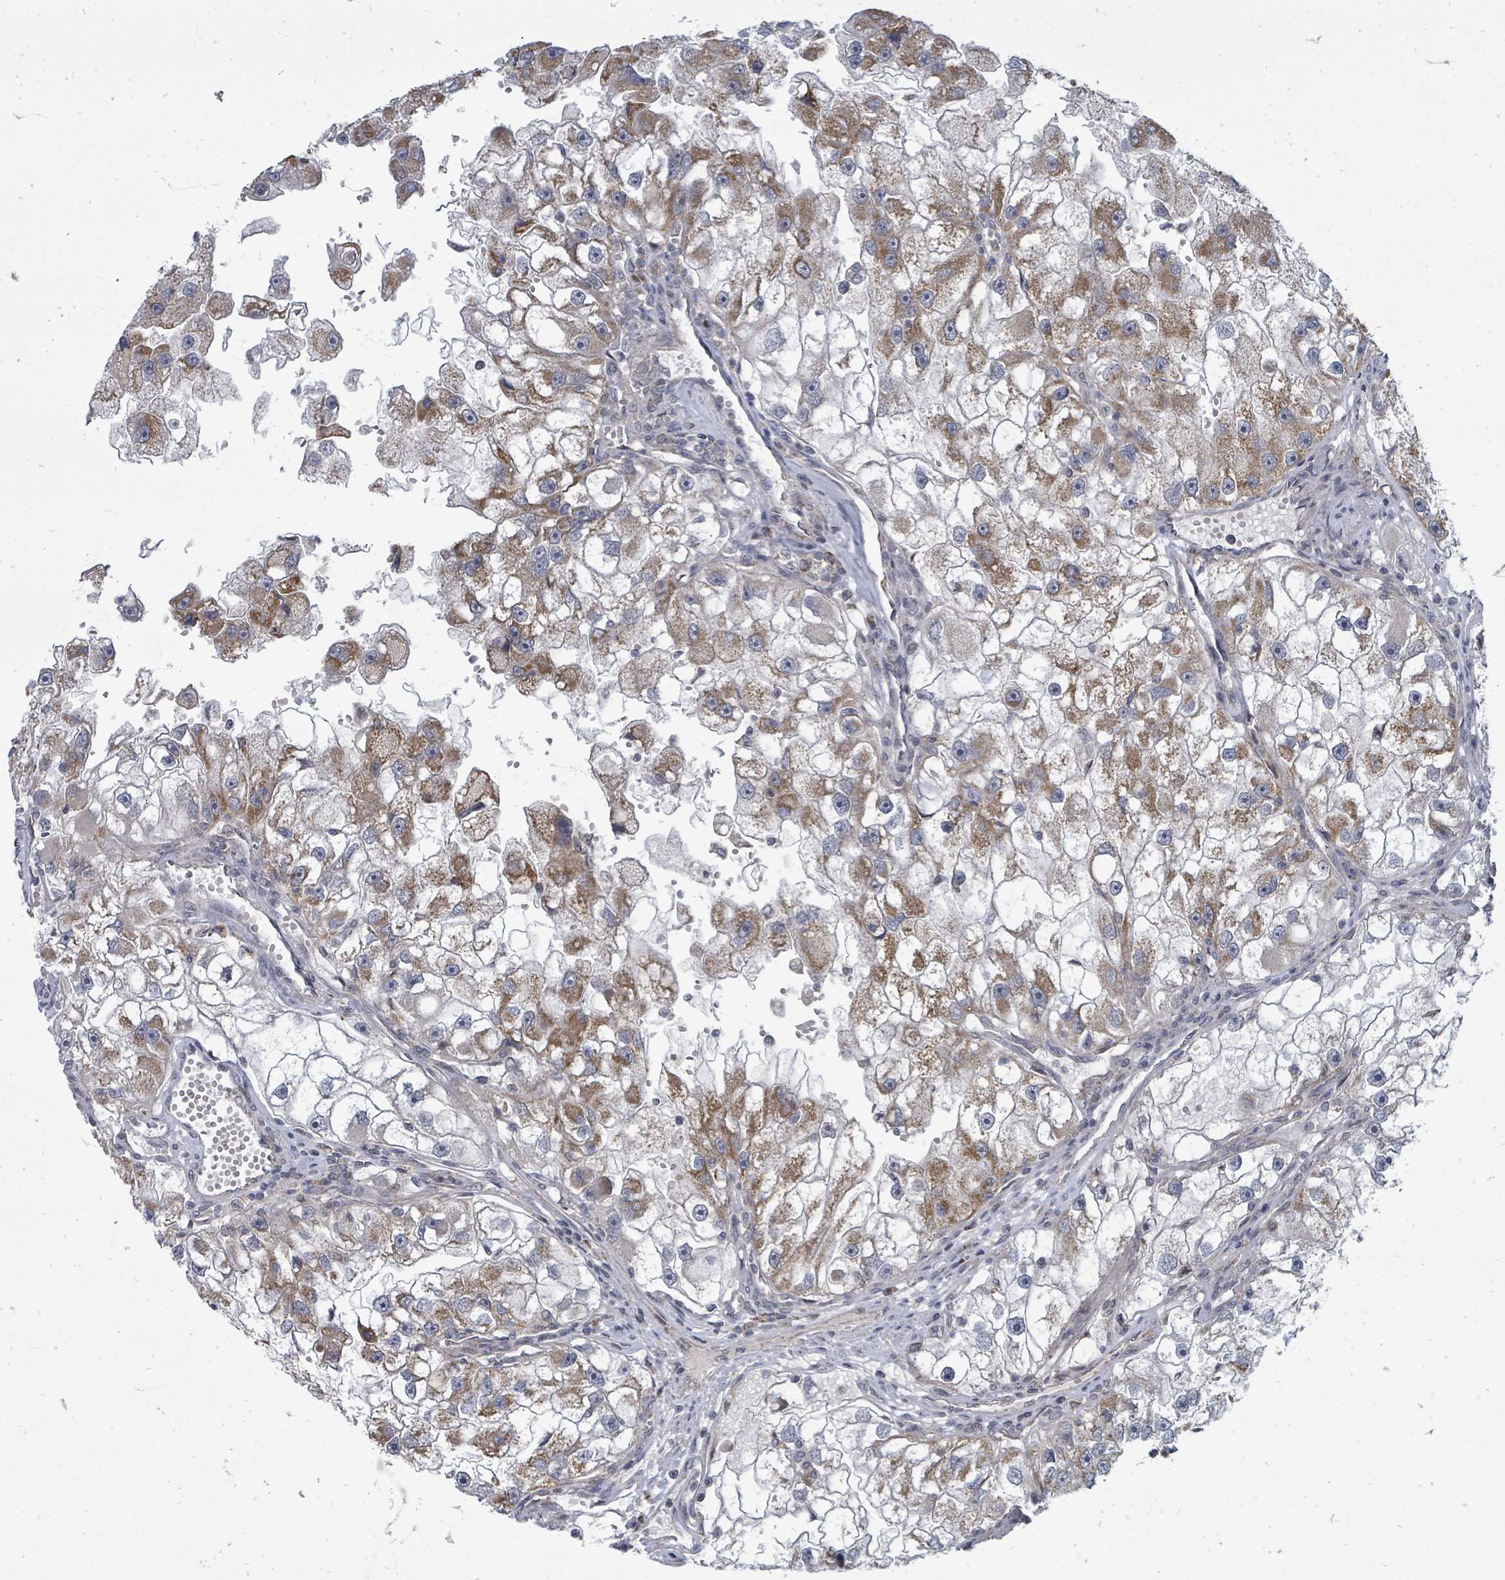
{"staining": {"intensity": "moderate", "quantity": "25%-75%", "location": "cytoplasmic/membranous"}, "tissue": "renal cancer", "cell_type": "Tumor cells", "image_type": "cancer", "snomed": [{"axis": "morphology", "description": "Adenocarcinoma, NOS"}, {"axis": "topography", "description": "Kidney"}], "caption": "An immunohistochemistry (IHC) micrograph of neoplastic tissue is shown. Protein staining in brown shows moderate cytoplasmic/membranous positivity in adenocarcinoma (renal) within tumor cells.", "gene": "MAGOHB", "patient": {"sex": "male", "age": 63}}